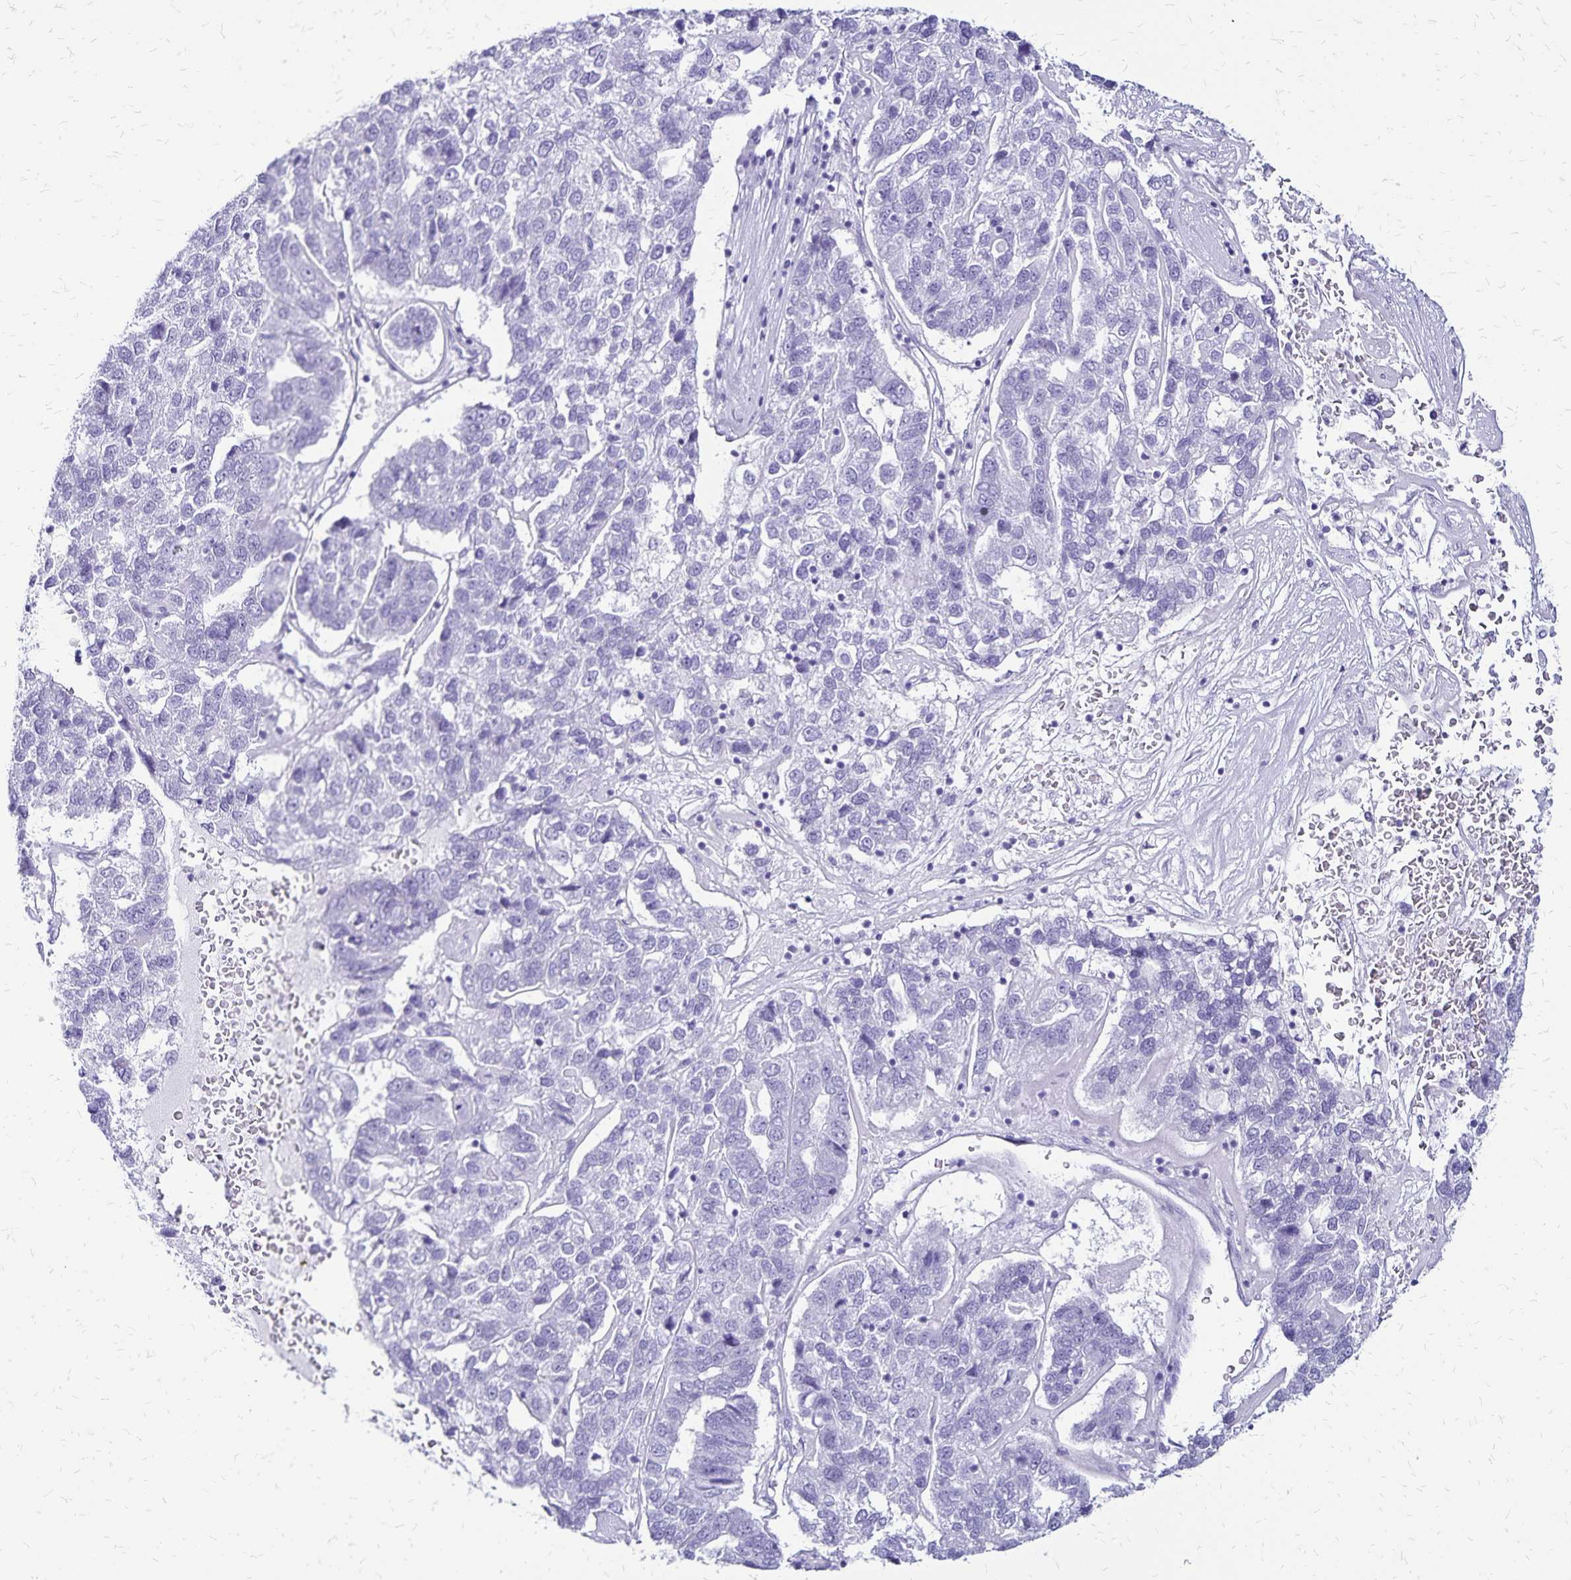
{"staining": {"intensity": "negative", "quantity": "none", "location": "none"}, "tissue": "pancreatic cancer", "cell_type": "Tumor cells", "image_type": "cancer", "snomed": [{"axis": "morphology", "description": "Adenocarcinoma, NOS"}, {"axis": "topography", "description": "Pancreas"}], "caption": "The photomicrograph demonstrates no staining of tumor cells in pancreatic adenocarcinoma.", "gene": "LIN28B", "patient": {"sex": "female", "age": 61}}